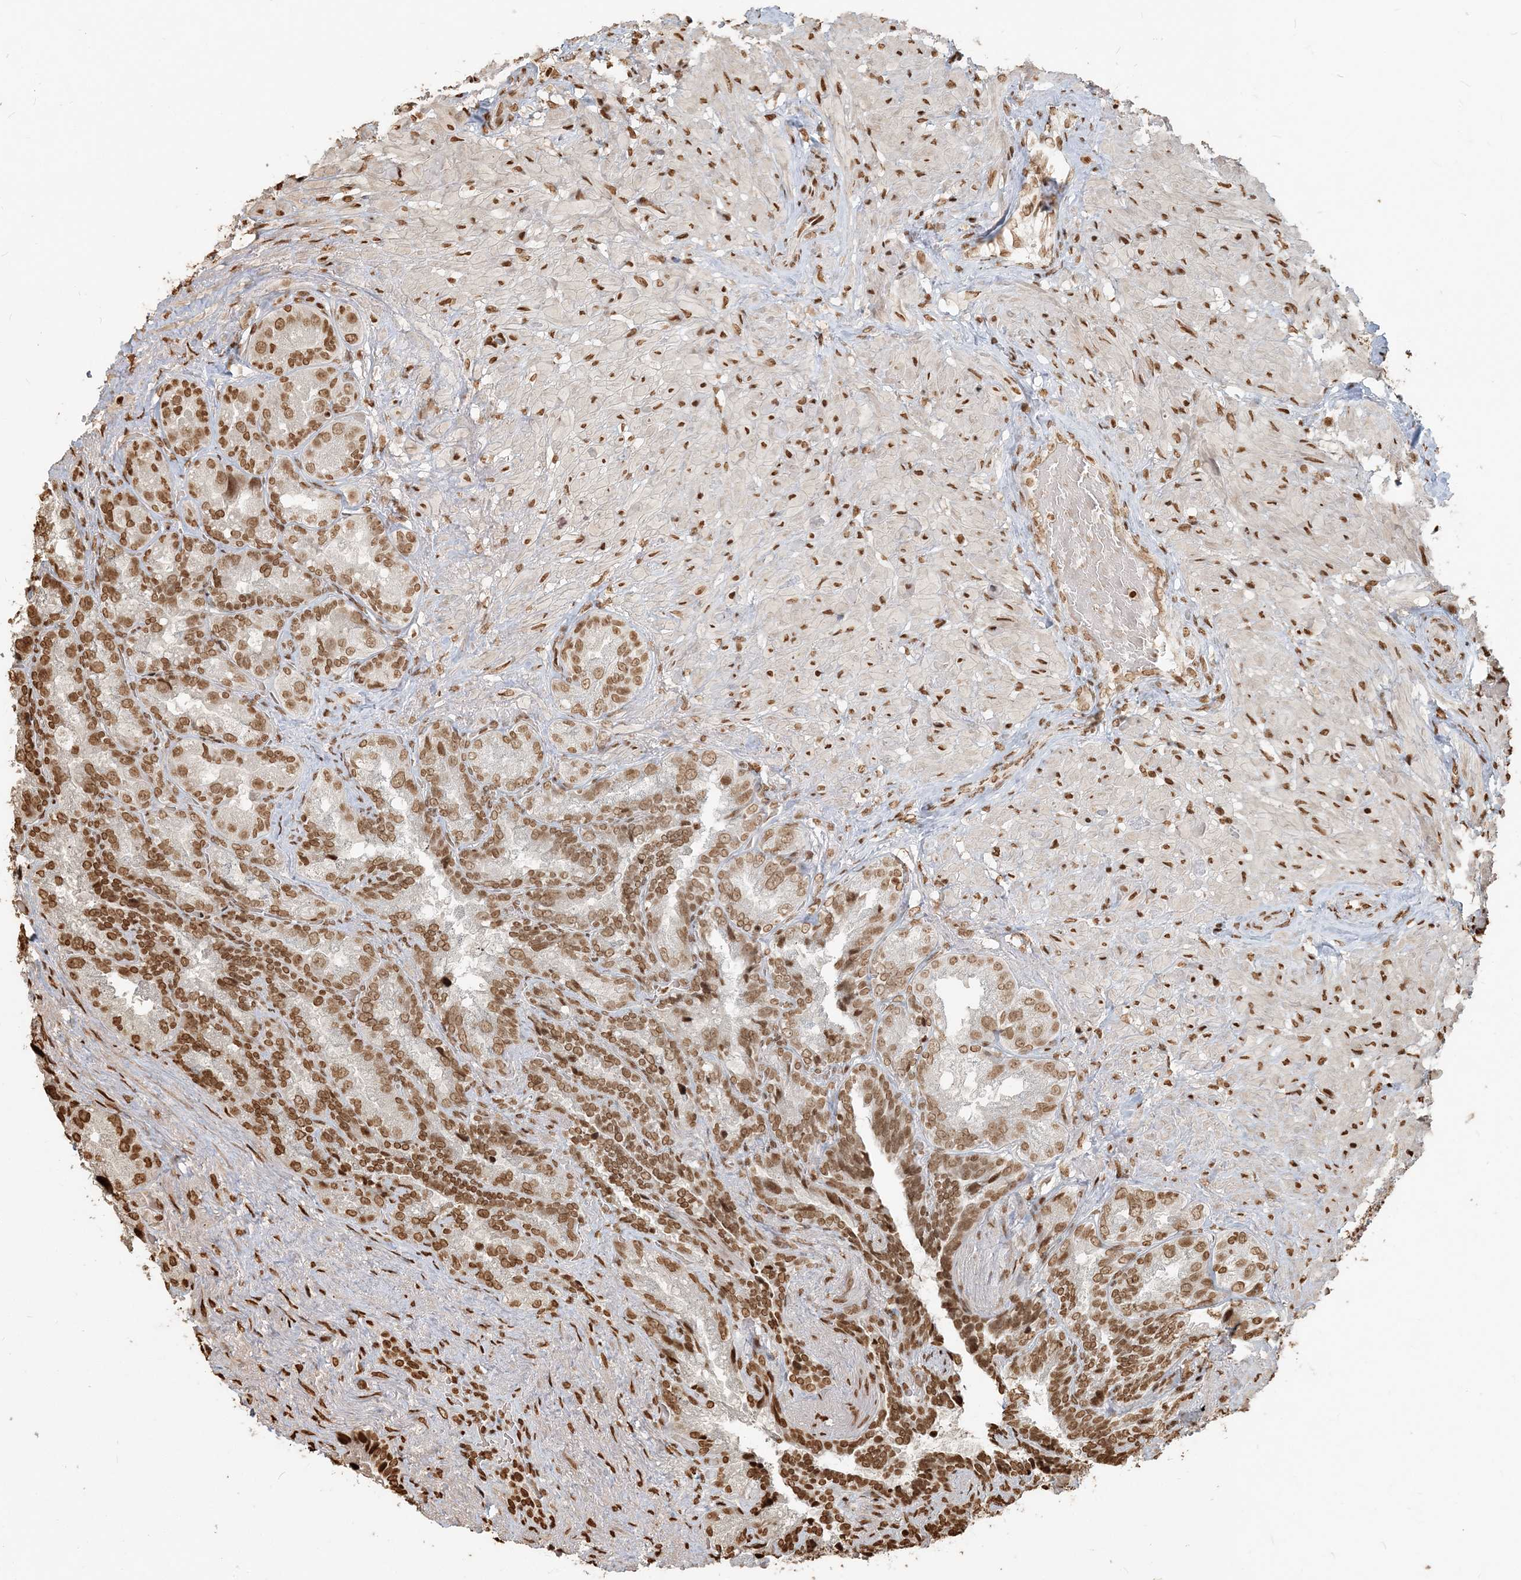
{"staining": {"intensity": "strong", "quantity": ">75%", "location": "nuclear"}, "tissue": "seminal vesicle", "cell_type": "Glandular cells", "image_type": "normal", "snomed": [{"axis": "morphology", "description": "Normal tissue, NOS"}, {"axis": "topography", "description": "Seminal veicle"}, {"axis": "topography", "description": "Peripheral nerve tissue"}], "caption": "Immunohistochemistry staining of unremarkable seminal vesicle, which exhibits high levels of strong nuclear expression in approximately >75% of glandular cells indicating strong nuclear protein staining. The staining was performed using DAB (brown) for protein detection and nuclei were counterstained in hematoxylin (blue).", "gene": "H3", "patient": {"sex": "male", "age": 63}}